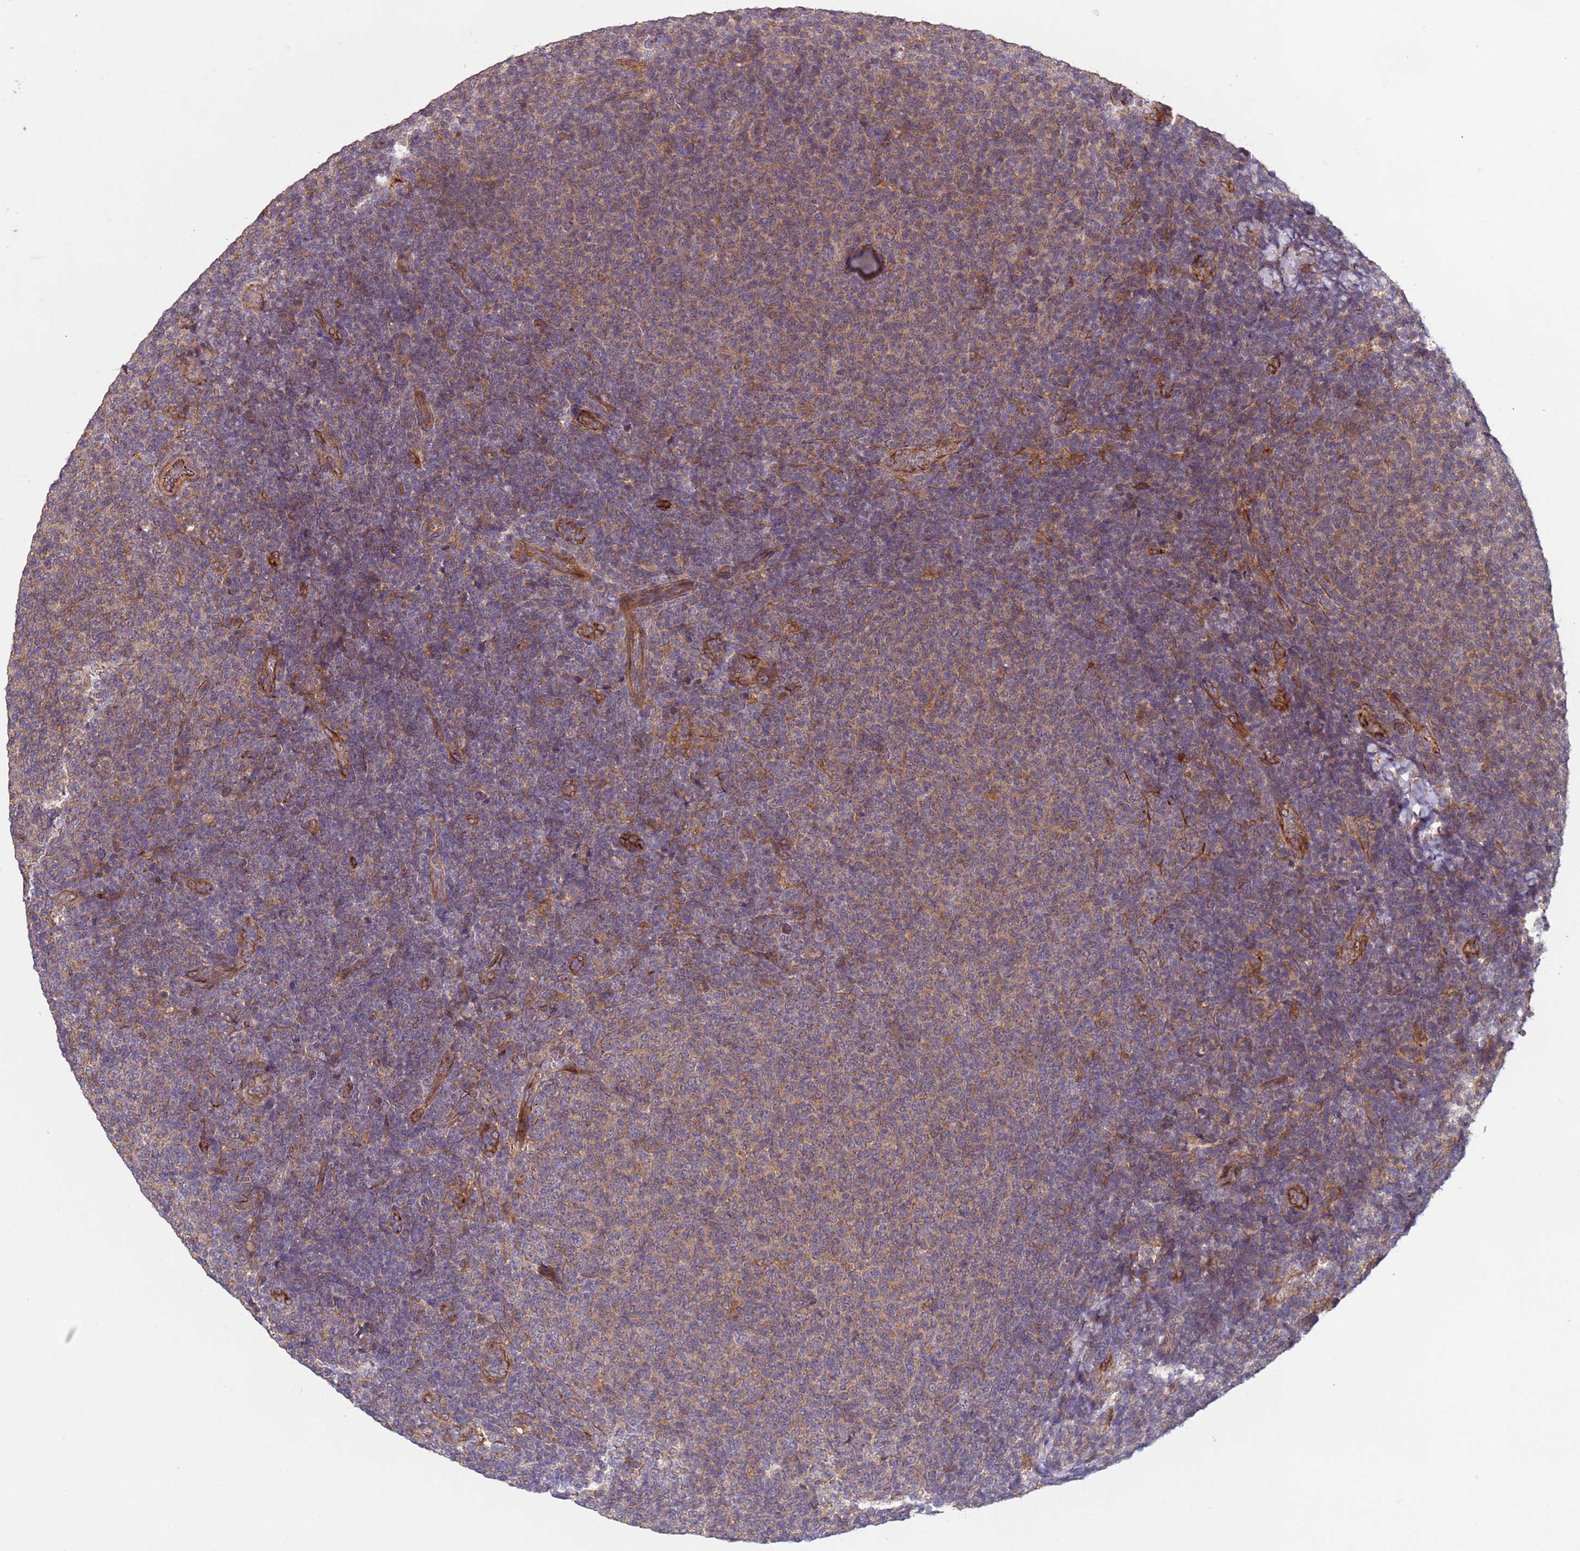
{"staining": {"intensity": "weak", "quantity": ">75%", "location": "cytoplasmic/membranous"}, "tissue": "lymphoma", "cell_type": "Tumor cells", "image_type": "cancer", "snomed": [{"axis": "morphology", "description": "Malignant lymphoma, non-Hodgkin's type, Low grade"}, {"axis": "topography", "description": "Lymph node"}], "caption": "Lymphoma tissue demonstrates weak cytoplasmic/membranous positivity in about >75% of tumor cells, visualized by immunohistochemistry.", "gene": "RAB10", "patient": {"sex": "male", "age": 66}}